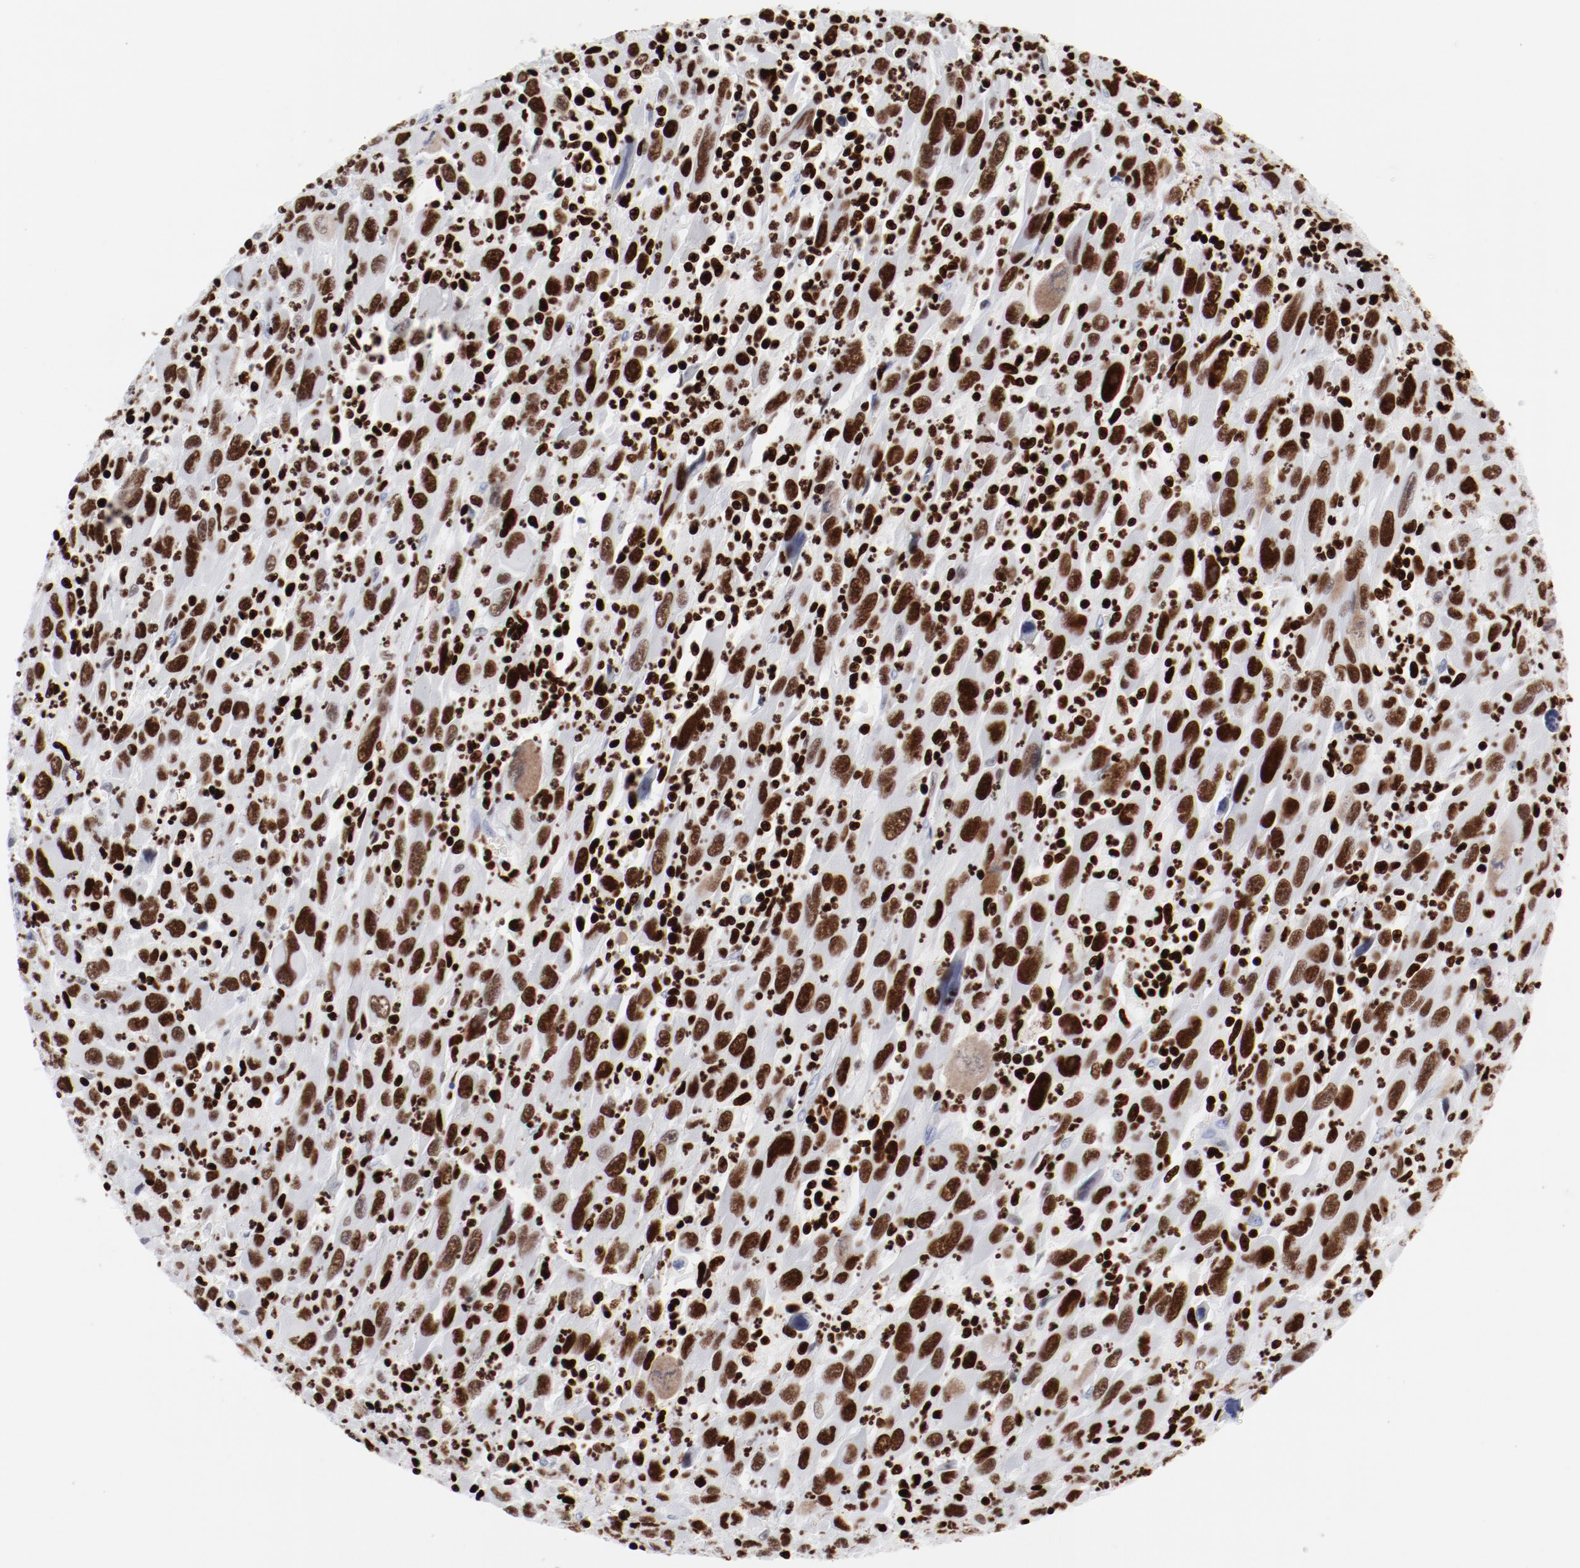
{"staining": {"intensity": "strong", "quantity": ">75%", "location": "nuclear"}, "tissue": "melanoma", "cell_type": "Tumor cells", "image_type": "cancer", "snomed": [{"axis": "morphology", "description": "Malignant melanoma, Metastatic site"}, {"axis": "topography", "description": "Skin"}], "caption": "Malignant melanoma (metastatic site) tissue shows strong nuclear positivity in approximately >75% of tumor cells, visualized by immunohistochemistry.", "gene": "SMARCC2", "patient": {"sex": "female", "age": 56}}